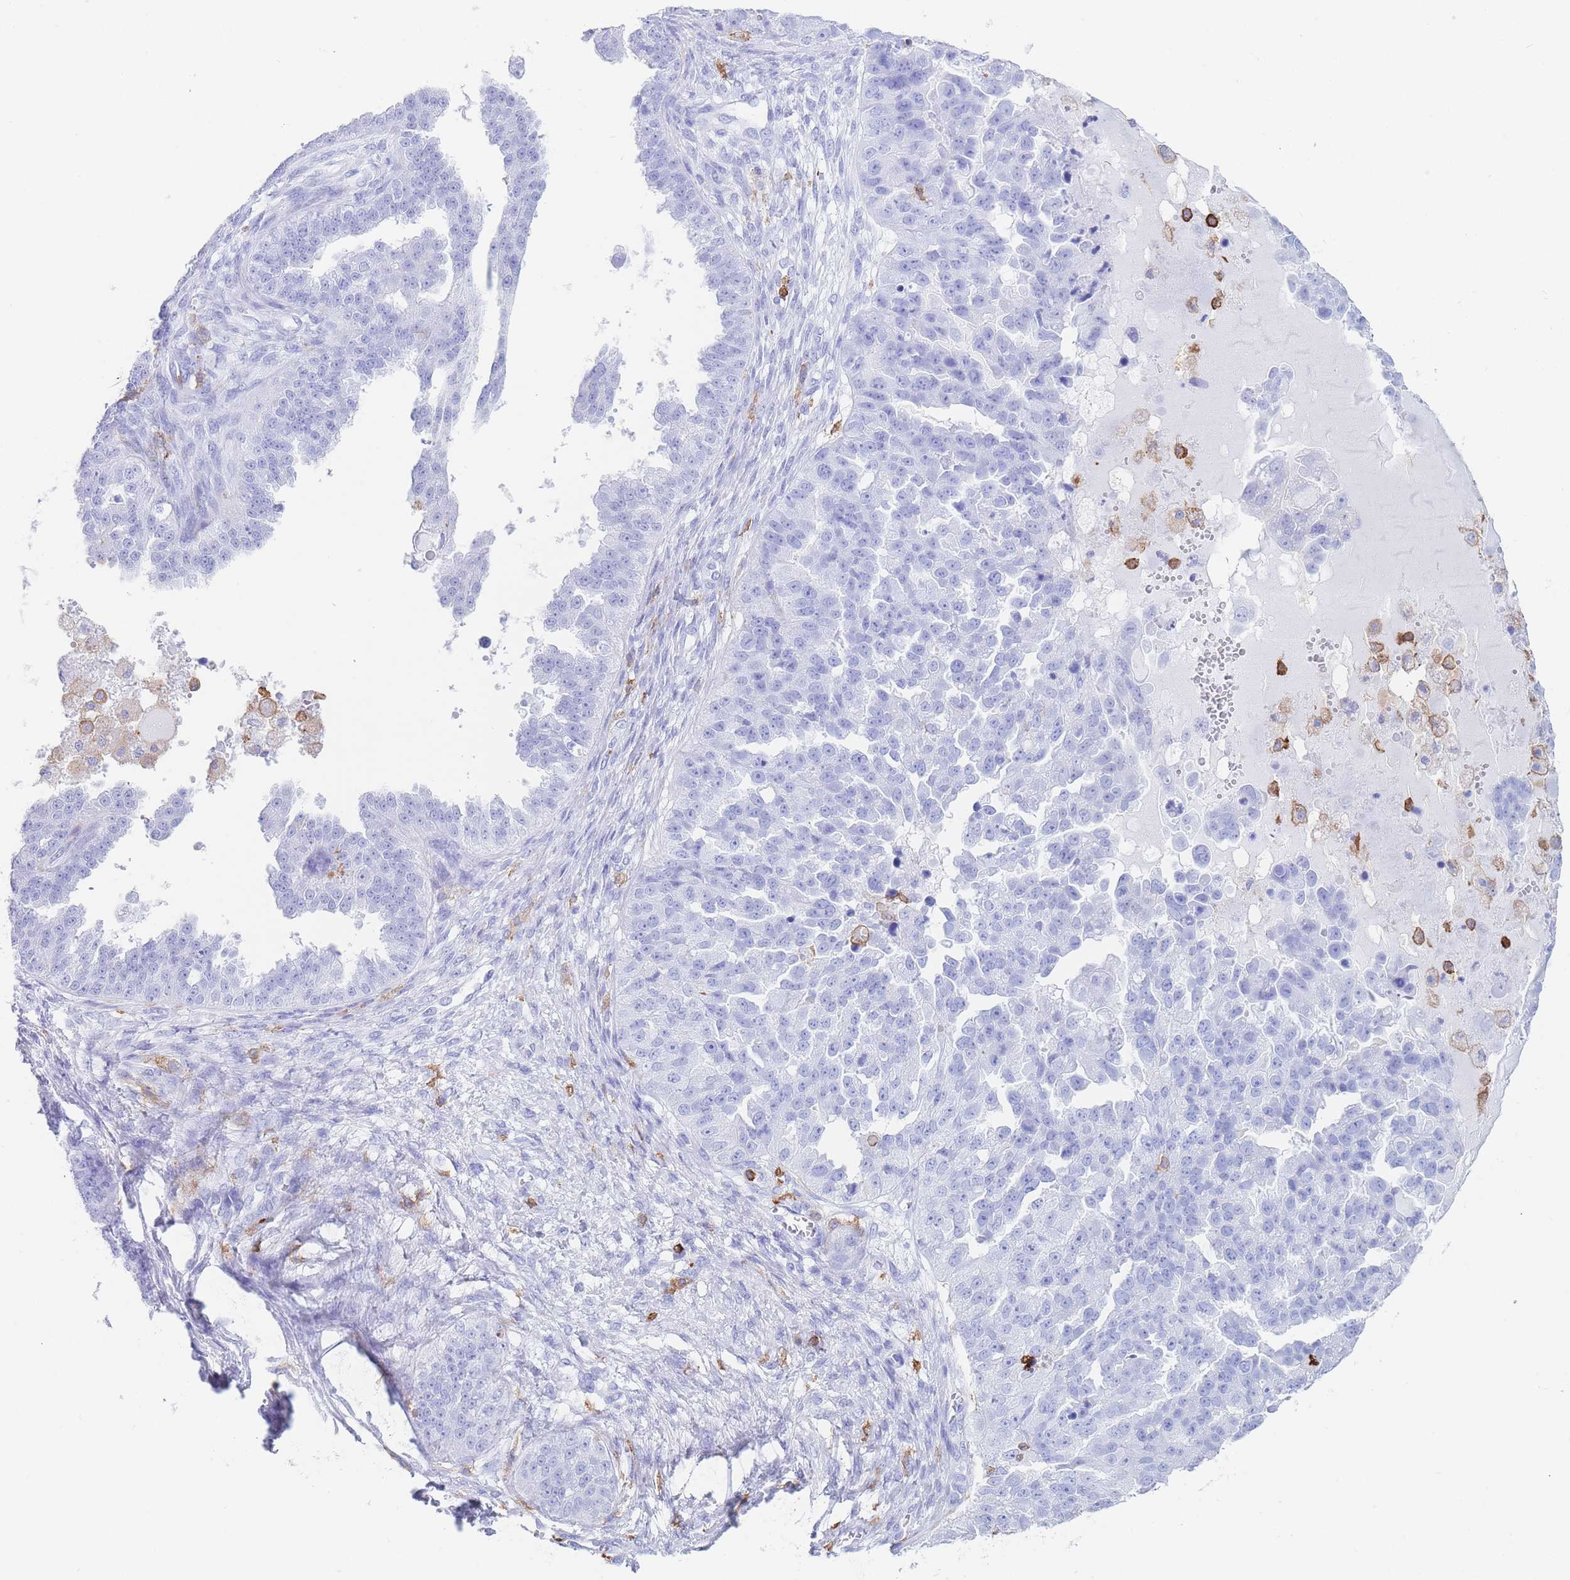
{"staining": {"intensity": "negative", "quantity": "none", "location": "none"}, "tissue": "ovarian cancer", "cell_type": "Tumor cells", "image_type": "cancer", "snomed": [{"axis": "morphology", "description": "Cystadenocarcinoma, serous, NOS"}, {"axis": "topography", "description": "Ovary"}], "caption": "Immunohistochemistry (IHC) of ovarian serous cystadenocarcinoma shows no expression in tumor cells. Nuclei are stained in blue.", "gene": "CORO1A", "patient": {"sex": "female", "age": 58}}